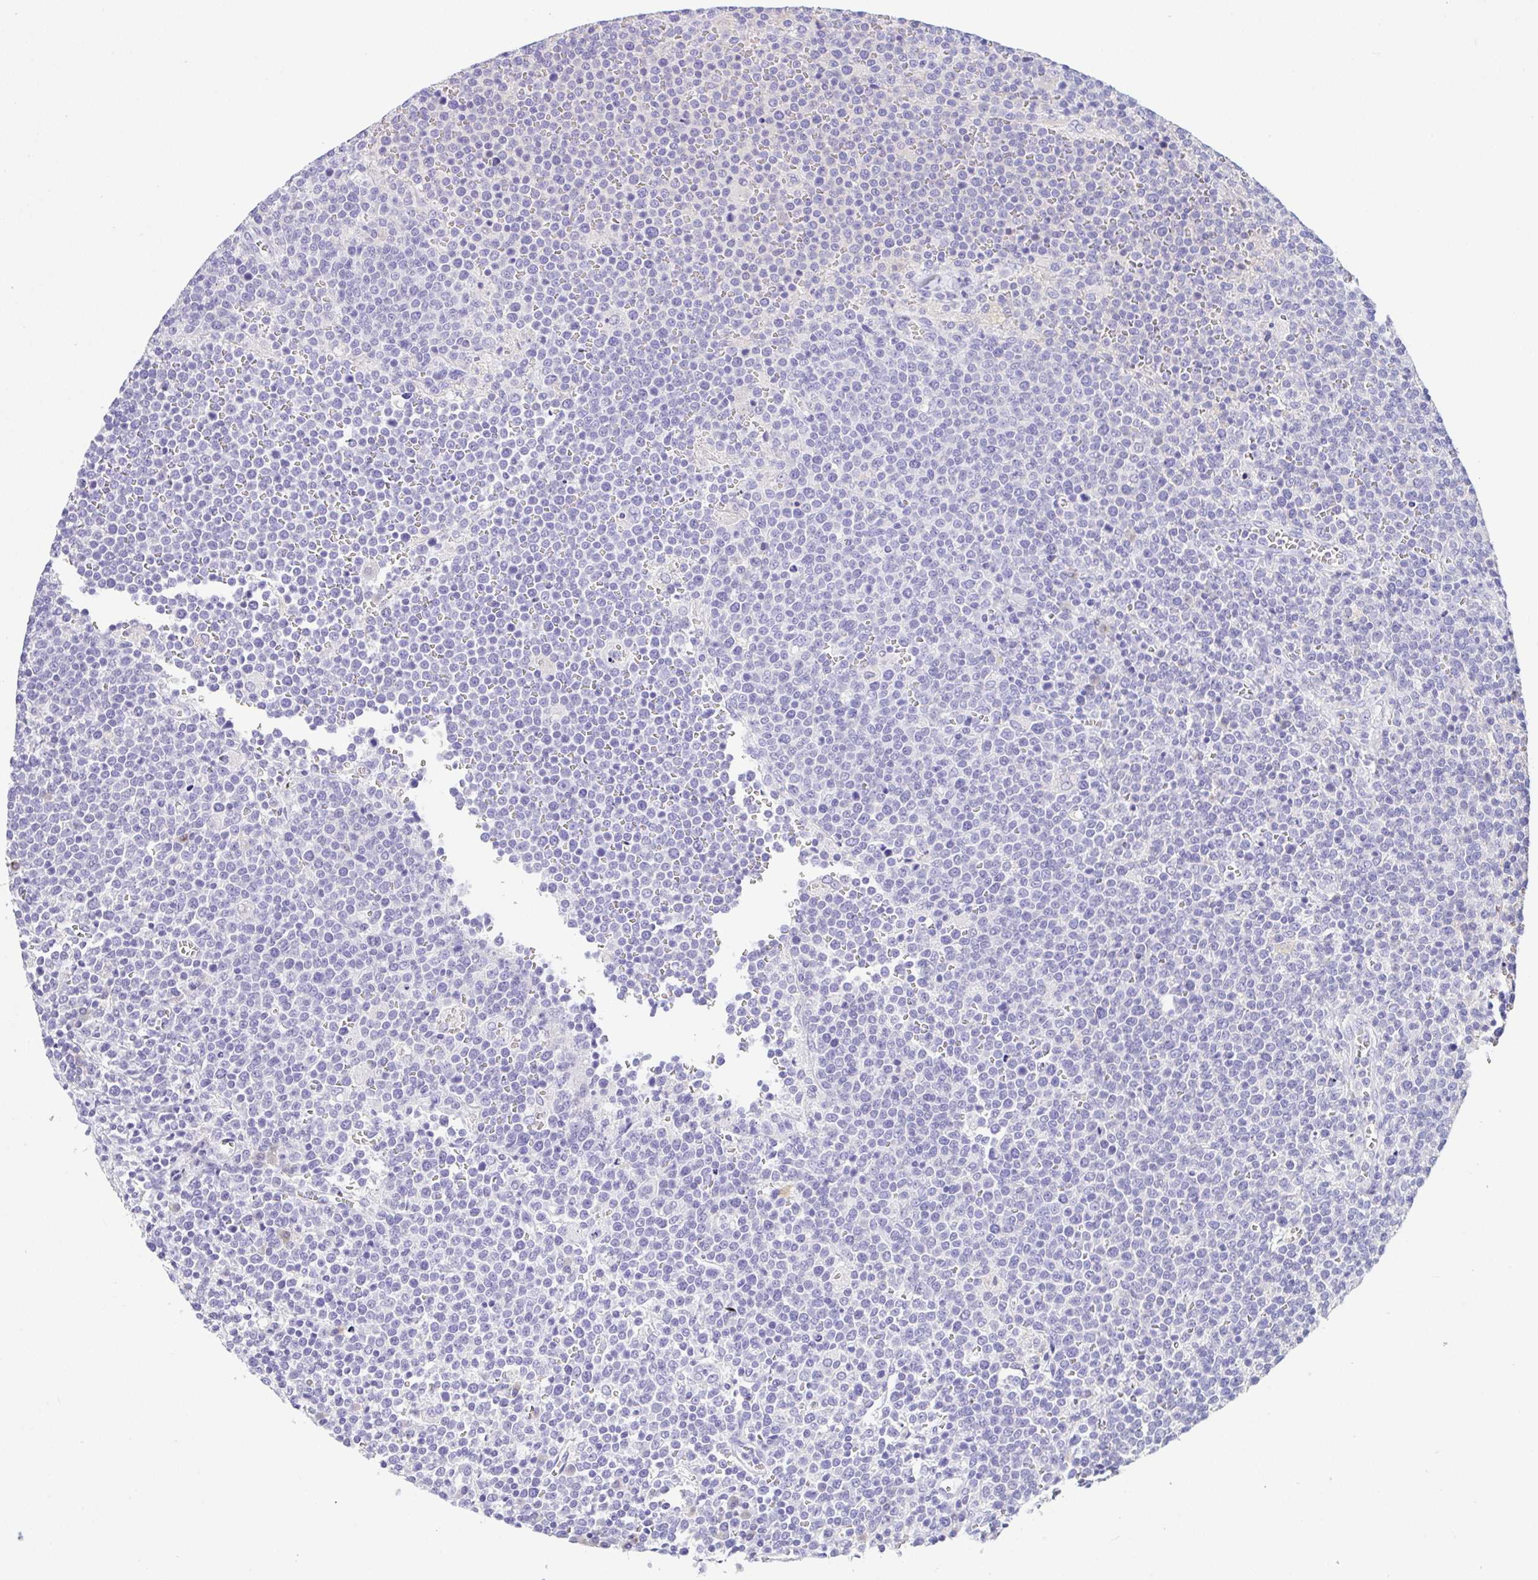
{"staining": {"intensity": "negative", "quantity": "none", "location": "none"}, "tissue": "lymphoma", "cell_type": "Tumor cells", "image_type": "cancer", "snomed": [{"axis": "morphology", "description": "Malignant lymphoma, non-Hodgkin's type, High grade"}, {"axis": "topography", "description": "Lymph node"}], "caption": "Immunohistochemical staining of lymphoma reveals no significant expression in tumor cells.", "gene": "FBXL20", "patient": {"sex": "male", "age": 61}}